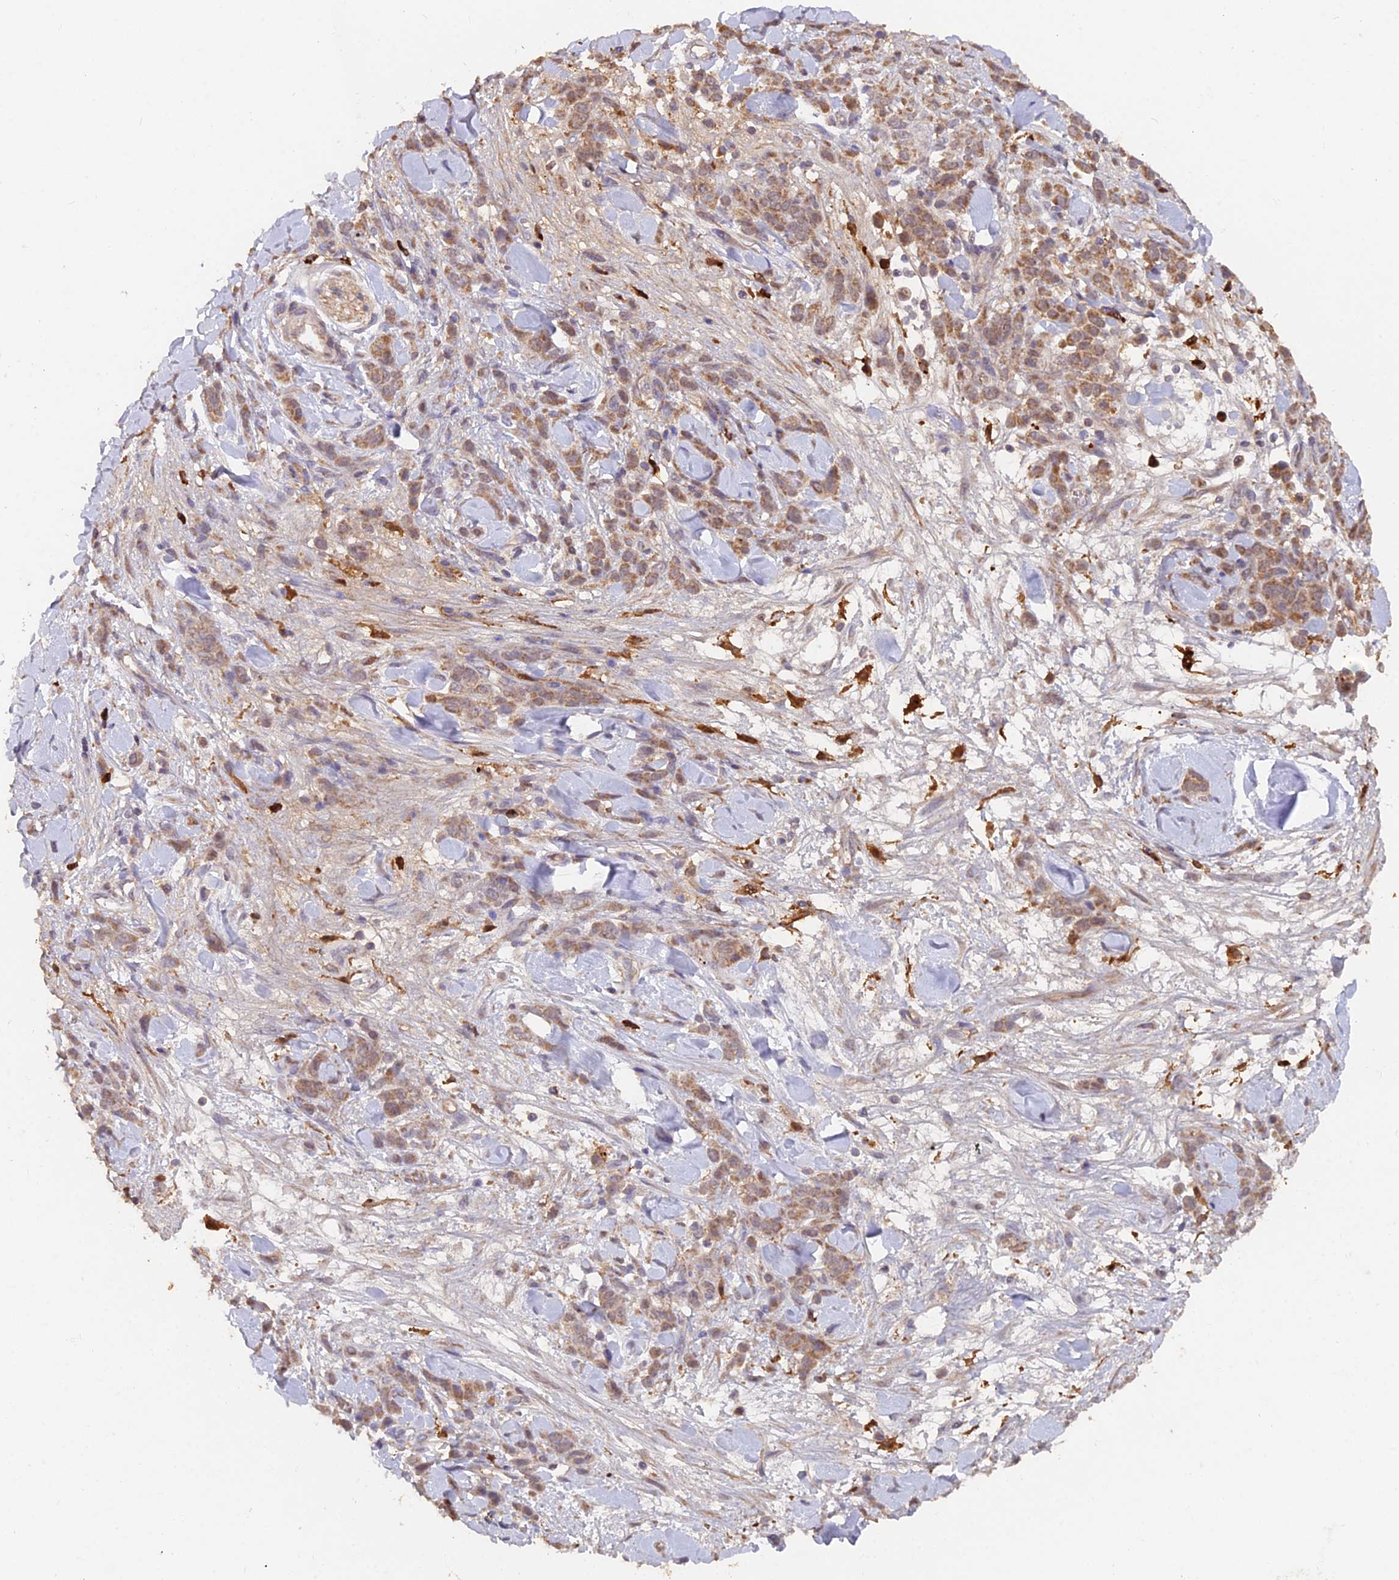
{"staining": {"intensity": "moderate", "quantity": ">75%", "location": "cytoplasmic/membranous"}, "tissue": "stomach cancer", "cell_type": "Tumor cells", "image_type": "cancer", "snomed": [{"axis": "morphology", "description": "Normal tissue, NOS"}, {"axis": "morphology", "description": "Adenocarcinoma, NOS"}, {"axis": "topography", "description": "Stomach"}], "caption": "Immunohistochemistry (IHC) staining of stomach adenocarcinoma, which exhibits medium levels of moderate cytoplasmic/membranous positivity in approximately >75% of tumor cells indicating moderate cytoplasmic/membranous protein staining. The staining was performed using DAB (brown) for protein detection and nuclei were counterstained in hematoxylin (blue).", "gene": "IFT22", "patient": {"sex": "male", "age": 82}}